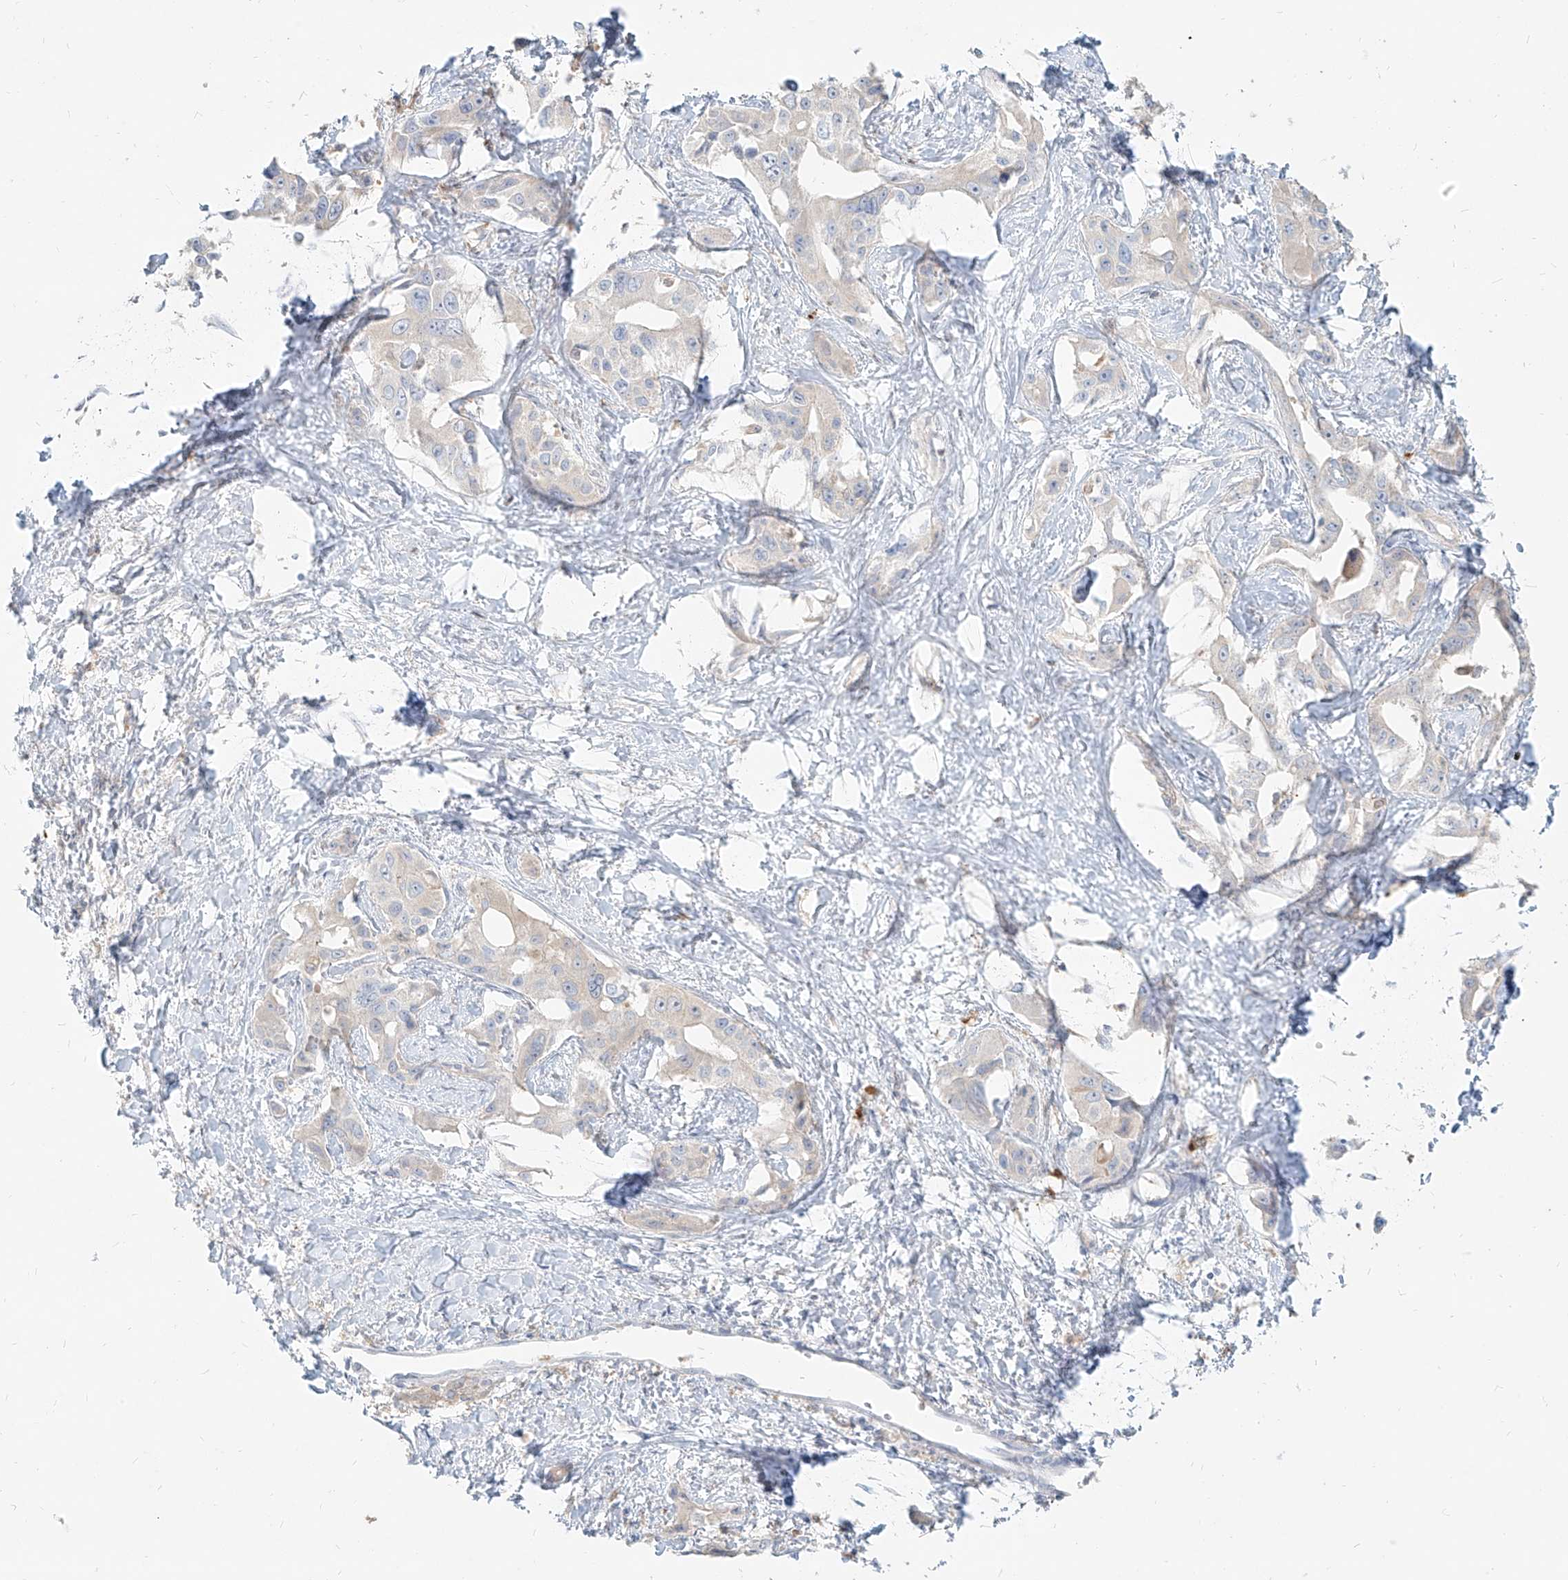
{"staining": {"intensity": "negative", "quantity": "none", "location": "none"}, "tissue": "liver cancer", "cell_type": "Tumor cells", "image_type": "cancer", "snomed": [{"axis": "morphology", "description": "Cholangiocarcinoma"}, {"axis": "topography", "description": "Liver"}], "caption": "IHC of liver cholangiocarcinoma reveals no expression in tumor cells.", "gene": "PGD", "patient": {"sex": "male", "age": 59}}